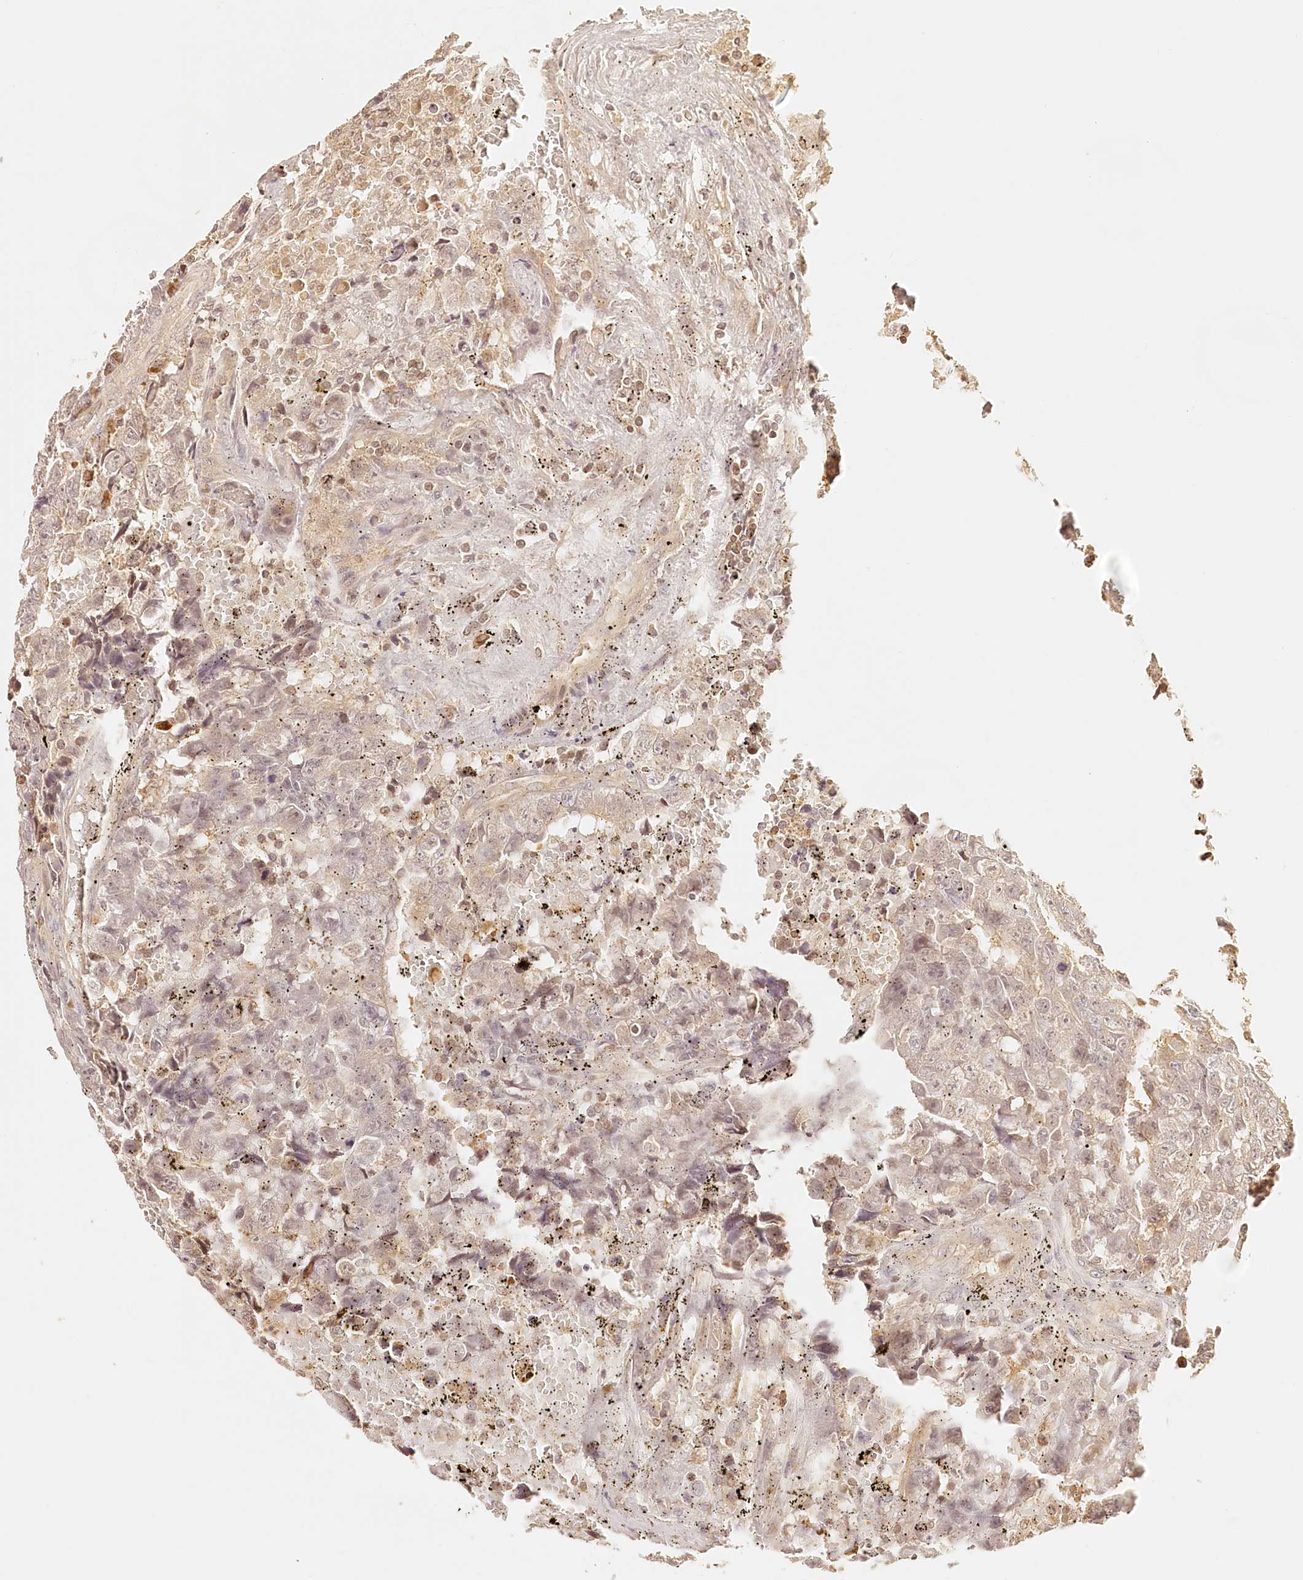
{"staining": {"intensity": "weak", "quantity": "<25%", "location": "nuclear"}, "tissue": "testis cancer", "cell_type": "Tumor cells", "image_type": "cancer", "snomed": [{"axis": "morphology", "description": "Carcinoma, Embryonal, NOS"}, {"axis": "topography", "description": "Testis"}], "caption": "Micrograph shows no protein staining in tumor cells of testis cancer tissue.", "gene": "SYNGR1", "patient": {"sex": "male", "age": 25}}